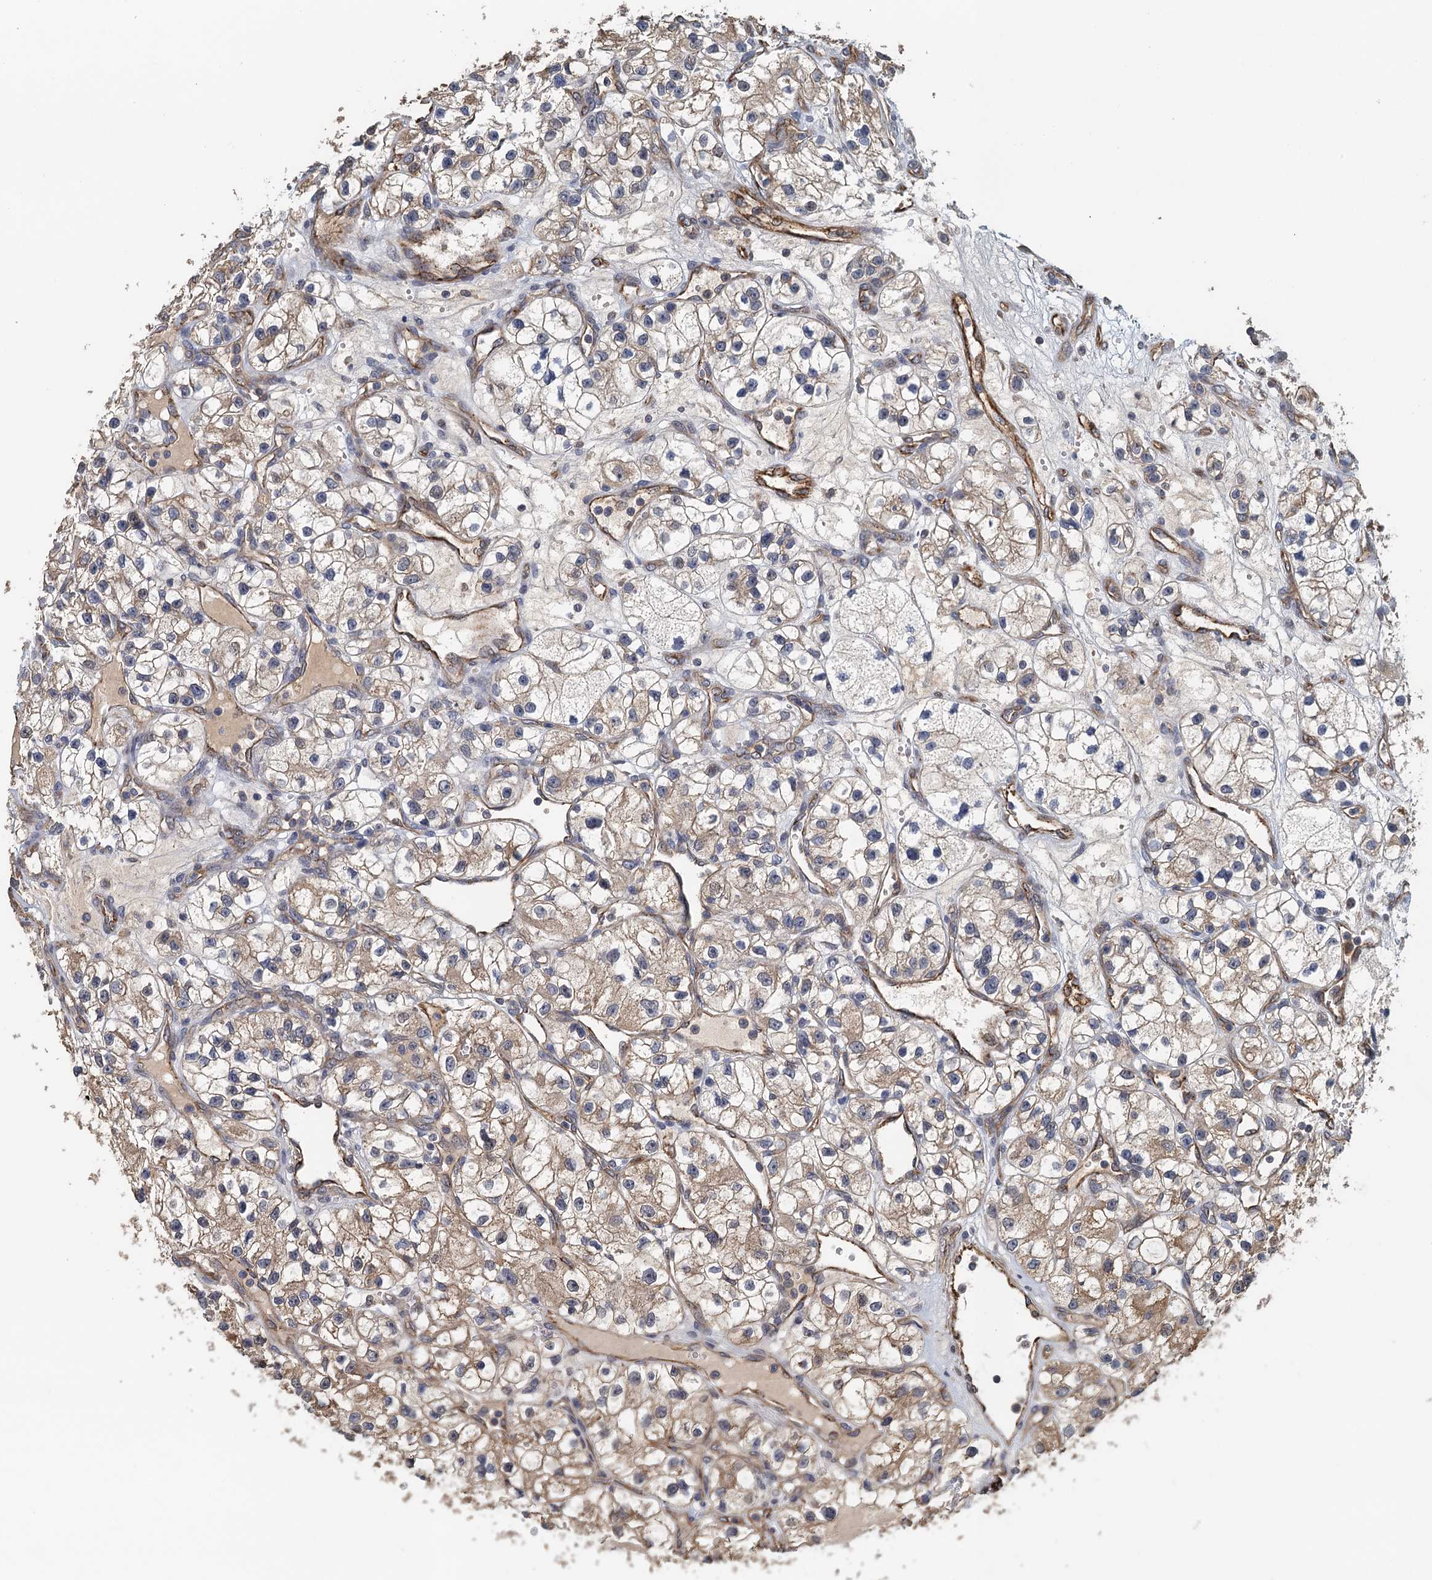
{"staining": {"intensity": "weak", "quantity": "<25%", "location": "cytoplasmic/membranous"}, "tissue": "renal cancer", "cell_type": "Tumor cells", "image_type": "cancer", "snomed": [{"axis": "morphology", "description": "Adenocarcinoma, NOS"}, {"axis": "topography", "description": "Kidney"}], "caption": "Immunohistochemistry photomicrograph of neoplastic tissue: renal cancer stained with DAB (3,3'-diaminobenzidine) reveals no significant protein expression in tumor cells.", "gene": "ACSBG1", "patient": {"sex": "female", "age": 57}}